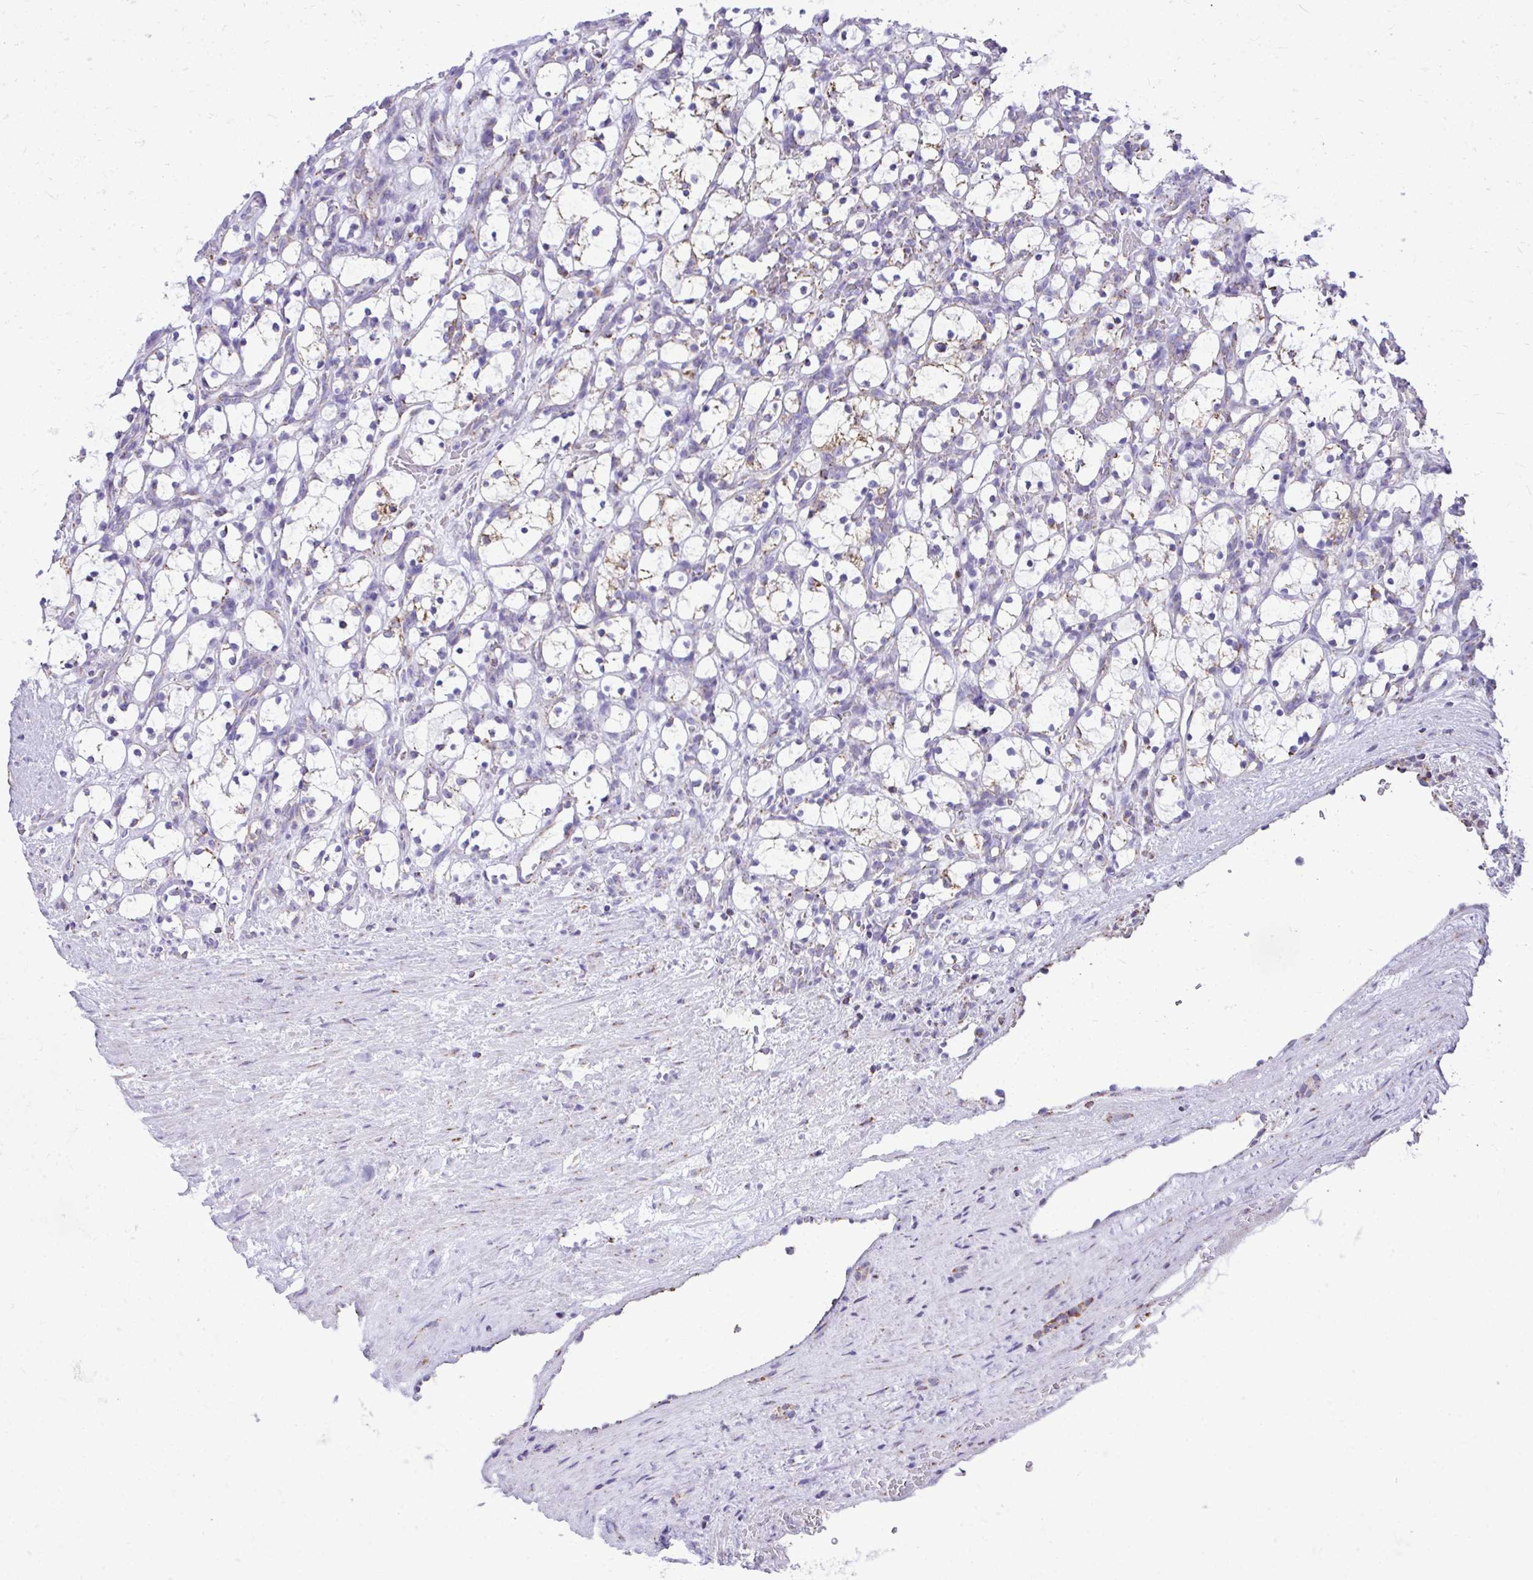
{"staining": {"intensity": "weak", "quantity": "<25%", "location": "cytoplasmic/membranous"}, "tissue": "renal cancer", "cell_type": "Tumor cells", "image_type": "cancer", "snomed": [{"axis": "morphology", "description": "Adenocarcinoma, NOS"}, {"axis": "topography", "description": "Kidney"}], "caption": "This is a photomicrograph of IHC staining of adenocarcinoma (renal), which shows no expression in tumor cells.", "gene": "MPZL2", "patient": {"sex": "female", "age": 69}}